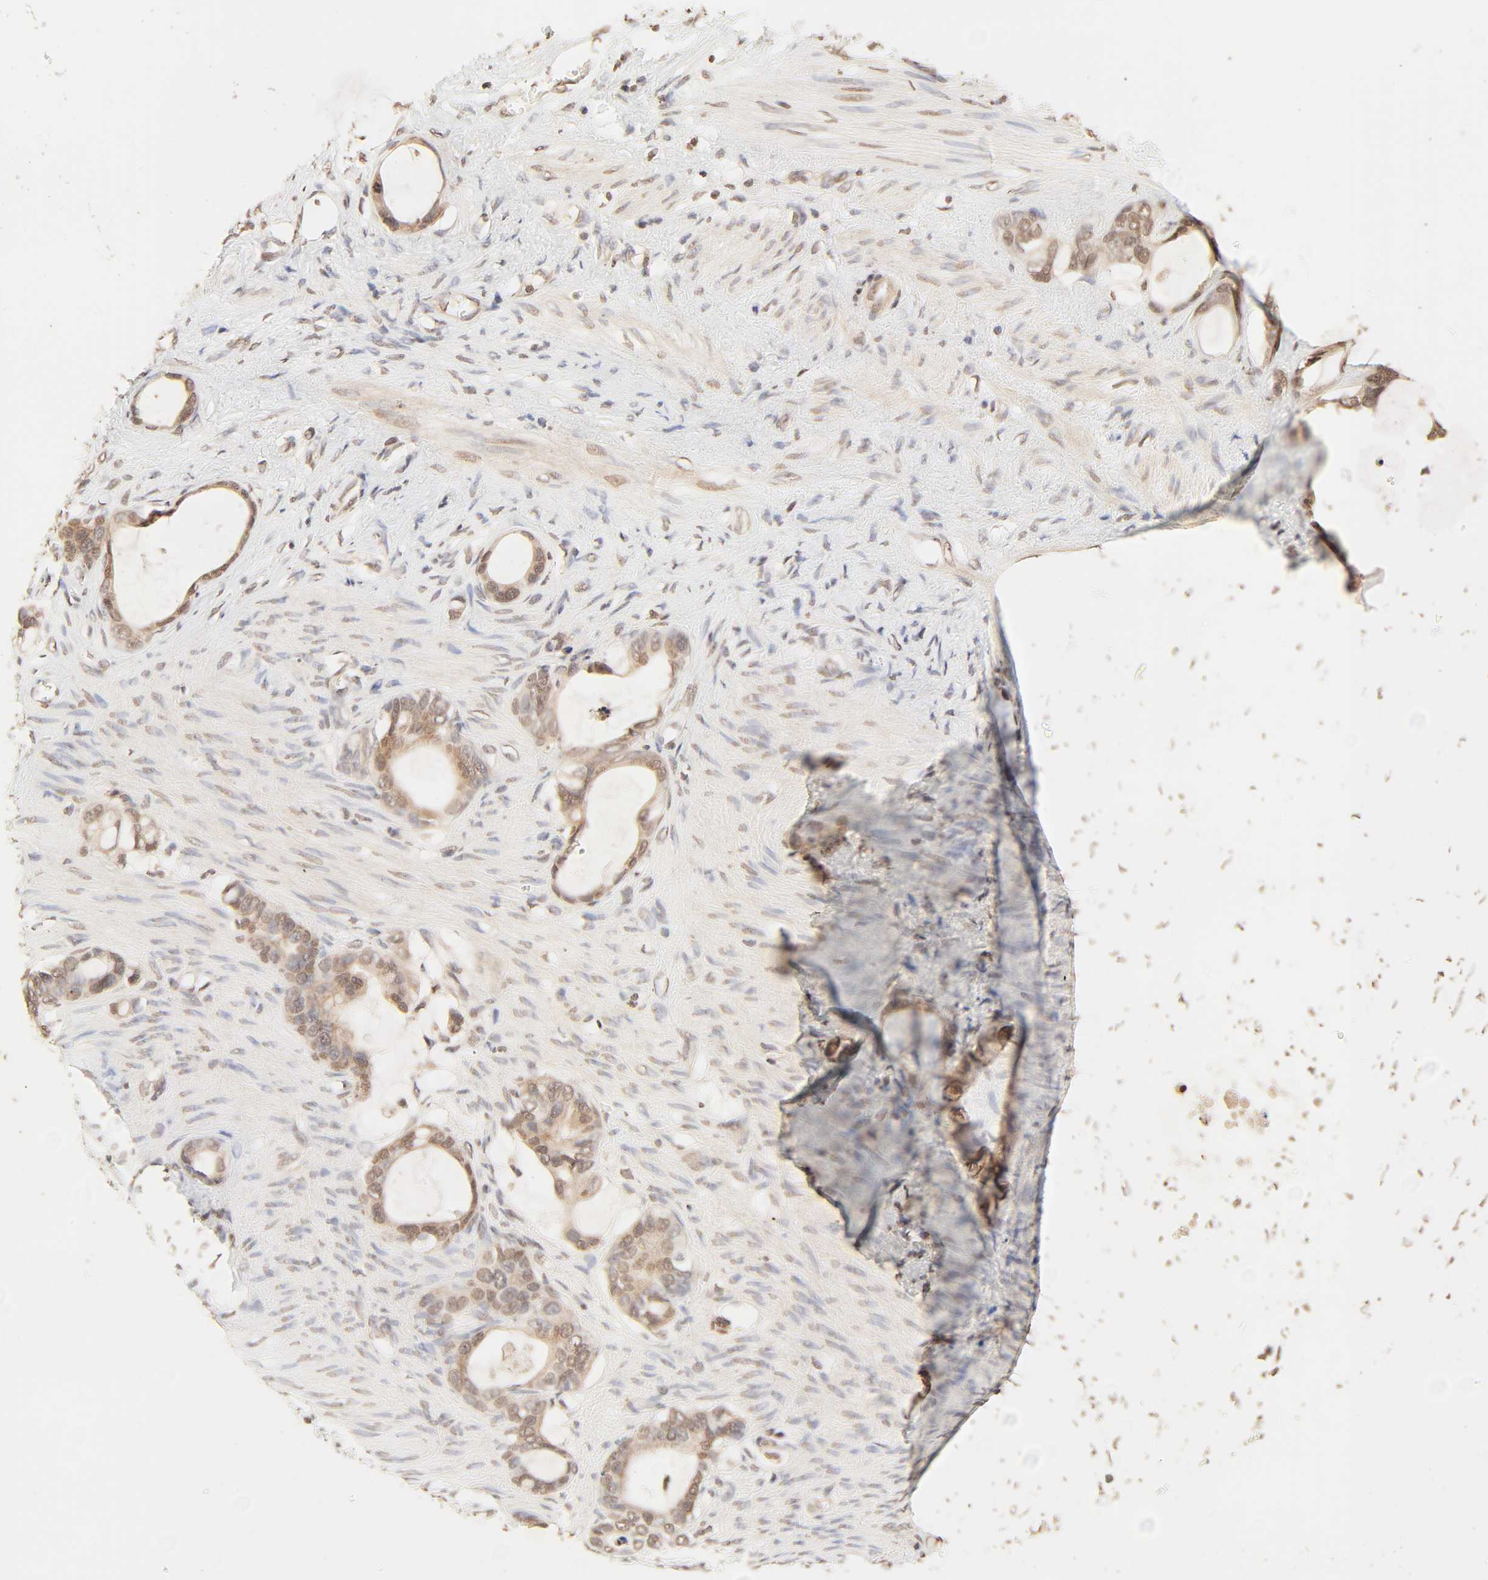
{"staining": {"intensity": "moderate", "quantity": ">75%", "location": "cytoplasmic/membranous,nuclear"}, "tissue": "stomach cancer", "cell_type": "Tumor cells", "image_type": "cancer", "snomed": [{"axis": "morphology", "description": "Adenocarcinoma, NOS"}, {"axis": "topography", "description": "Stomach"}], "caption": "Stomach cancer stained with a protein marker demonstrates moderate staining in tumor cells.", "gene": "TBL1X", "patient": {"sex": "female", "age": 75}}